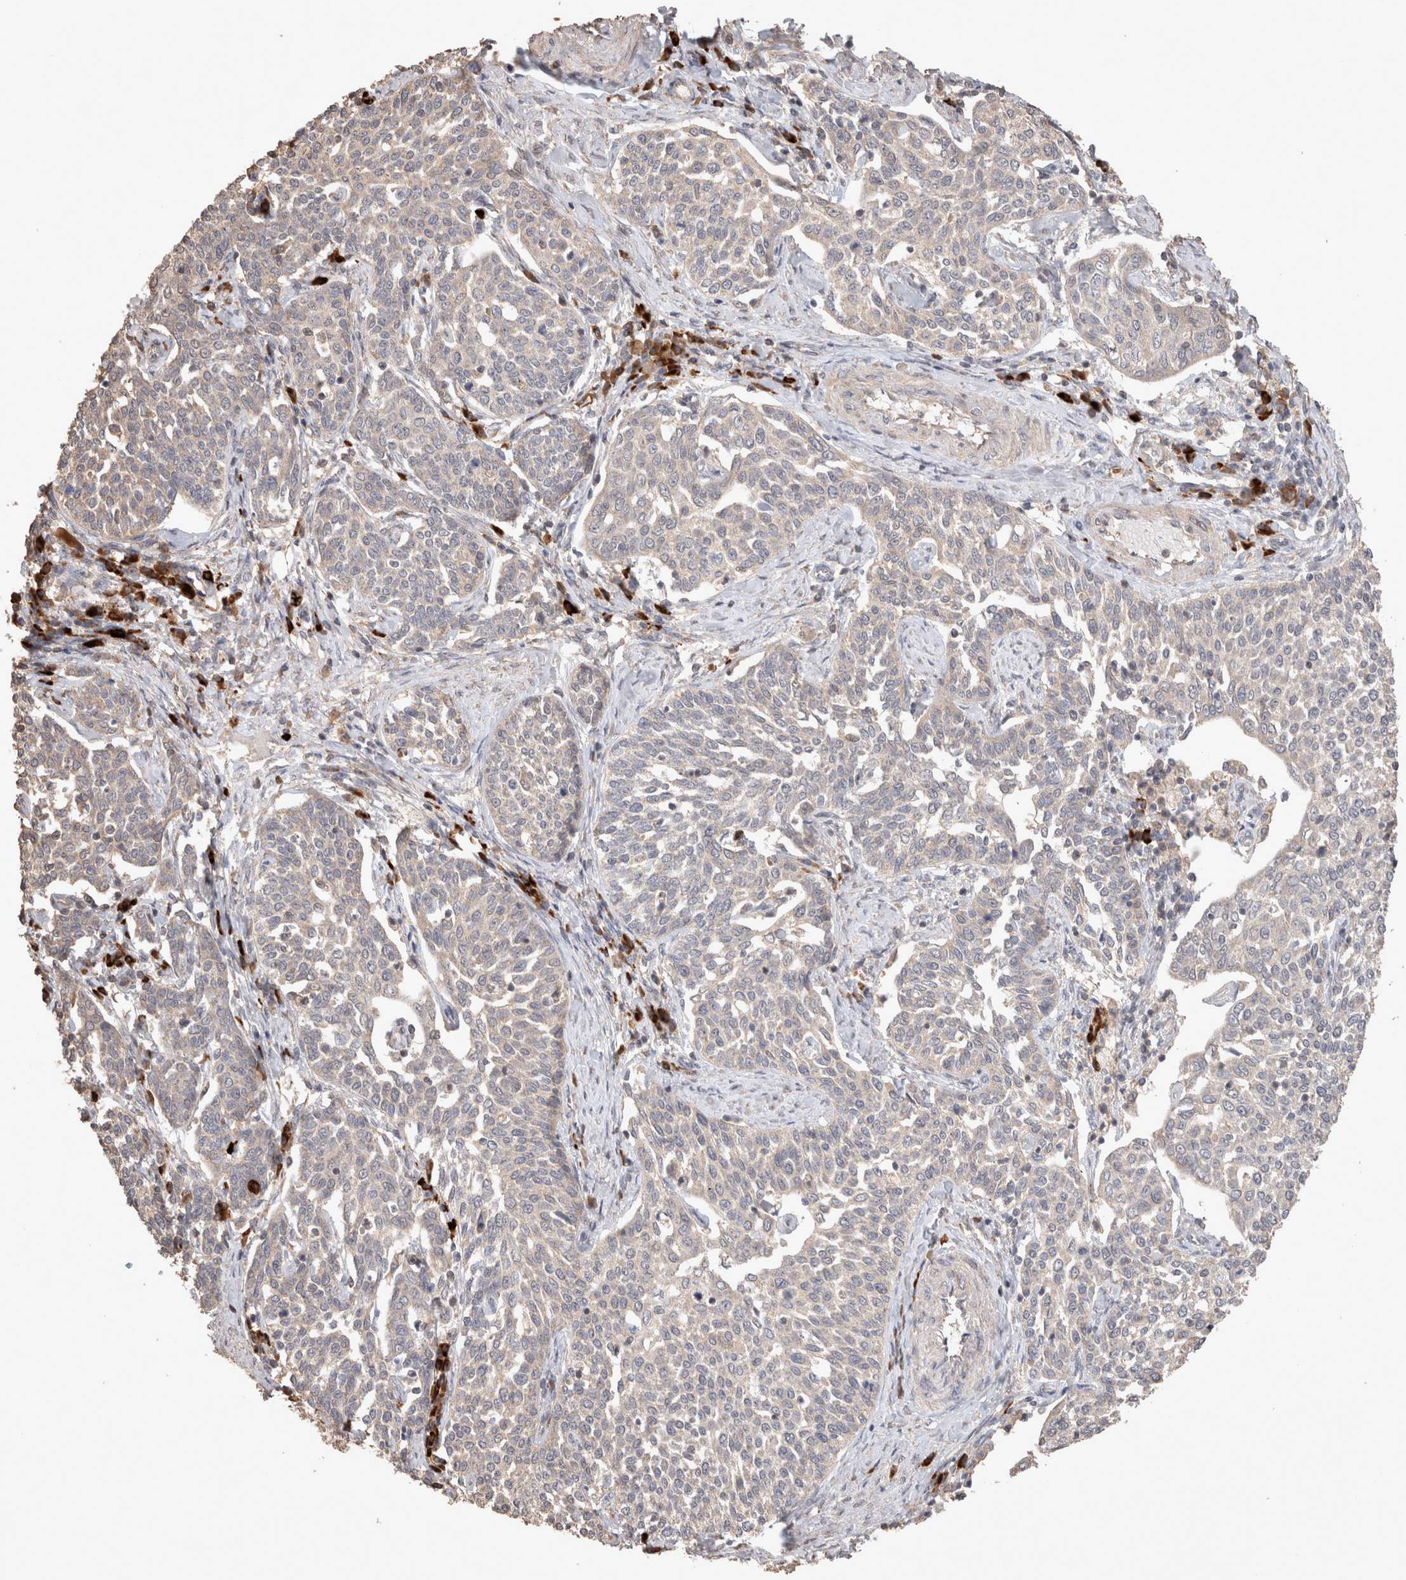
{"staining": {"intensity": "weak", "quantity": "<25%", "location": "cytoplasmic/membranous"}, "tissue": "cervical cancer", "cell_type": "Tumor cells", "image_type": "cancer", "snomed": [{"axis": "morphology", "description": "Squamous cell carcinoma, NOS"}, {"axis": "topography", "description": "Cervix"}], "caption": "A histopathology image of human cervical squamous cell carcinoma is negative for staining in tumor cells.", "gene": "HROB", "patient": {"sex": "female", "age": 34}}